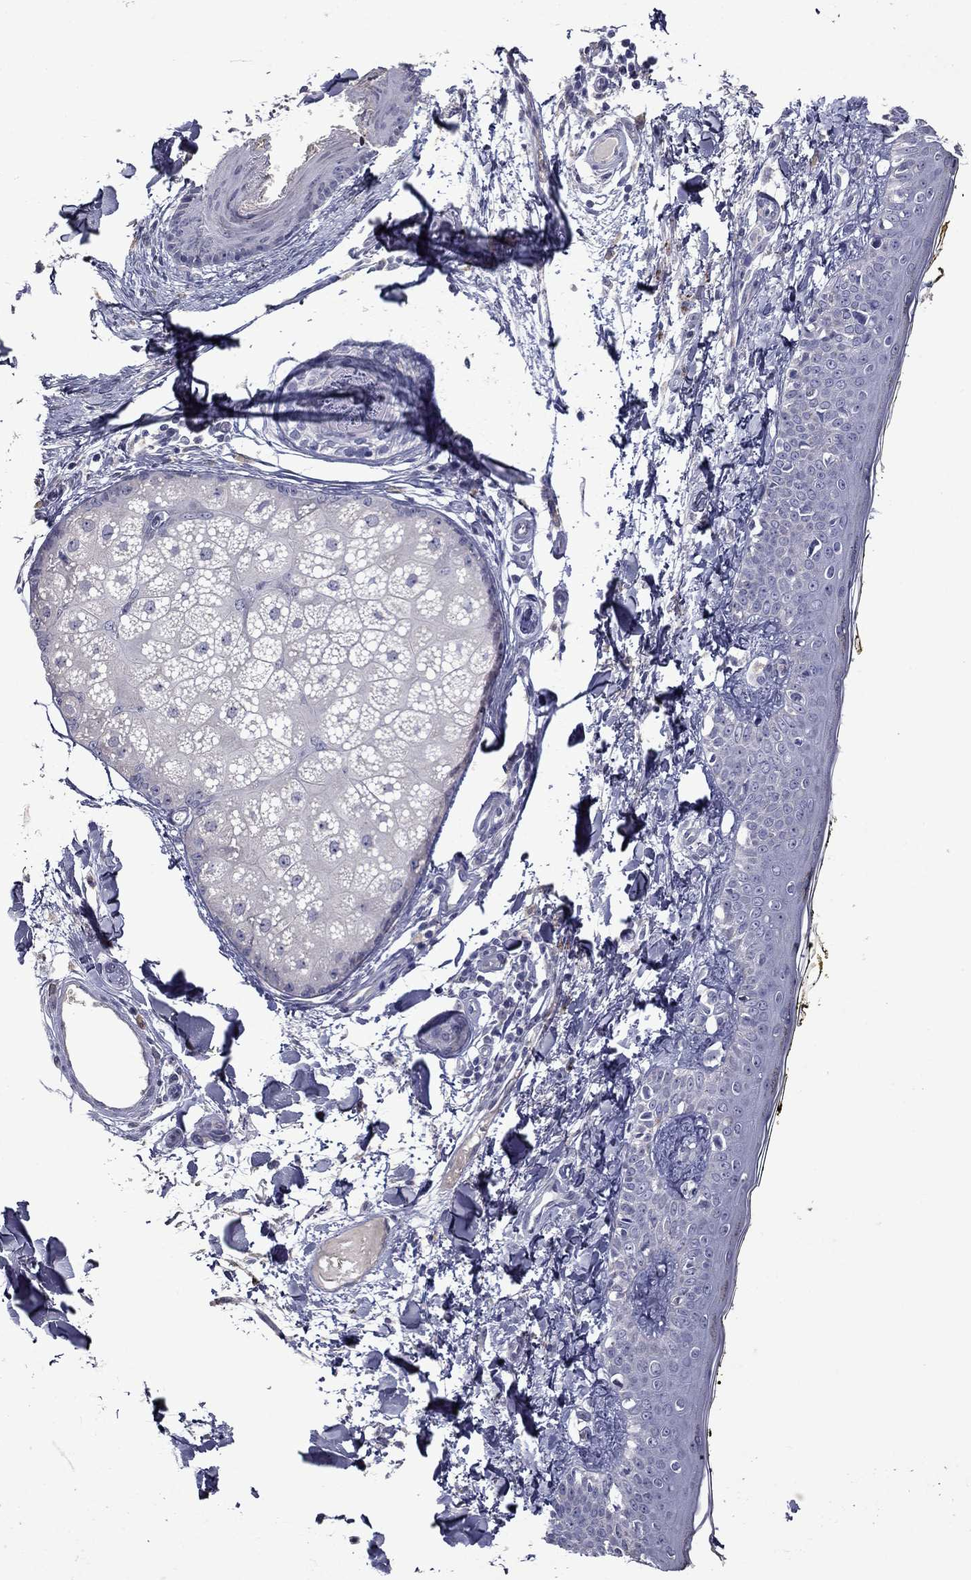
{"staining": {"intensity": "negative", "quantity": "none", "location": "none"}, "tissue": "skin", "cell_type": "Fibroblasts", "image_type": "normal", "snomed": [{"axis": "morphology", "description": "Normal tissue, NOS"}, {"axis": "topography", "description": "Skin"}], "caption": "This is an immunohistochemistry image of benign human skin. There is no expression in fibroblasts.", "gene": "IRF5", "patient": {"sex": "male", "age": 76}}